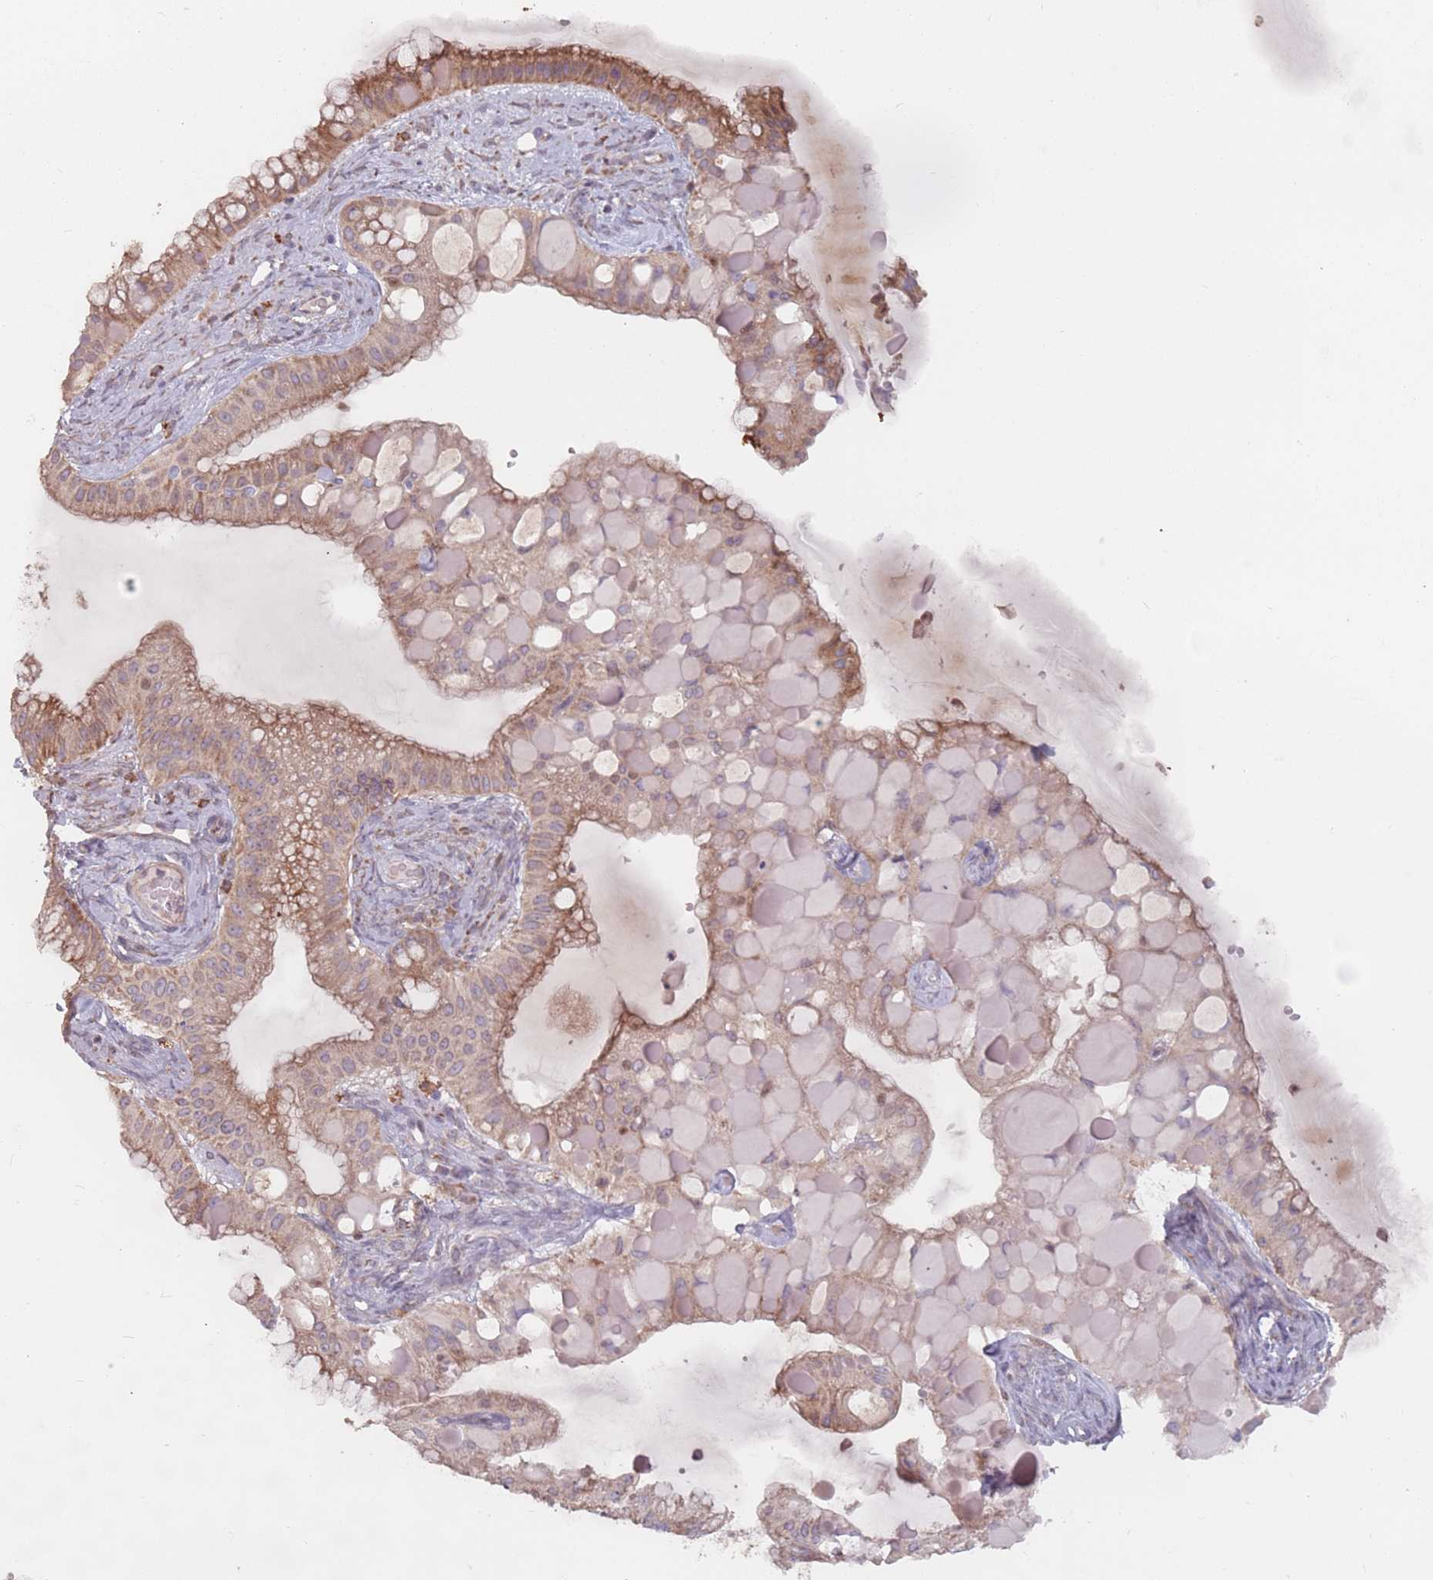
{"staining": {"intensity": "moderate", "quantity": "25%-75%", "location": "cytoplasmic/membranous"}, "tissue": "ovarian cancer", "cell_type": "Tumor cells", "image_type": "cancer", "snomed": [{"axis": "morphology", "description": "Cystadenocarcinoma, mucinous, NOS"}, {"axis": "topography", "description": "Ovary"}], "caption": "This photomicrograph reveals IHC staining of ovarian cancer (mucinous cystadenocarcinoma), with medium moderate cytoplasmic/membranous expression in approximately 25%-75% of tumor cells.", "gene": "VPS52", "patient": {"sex": "female", "age": 61}}